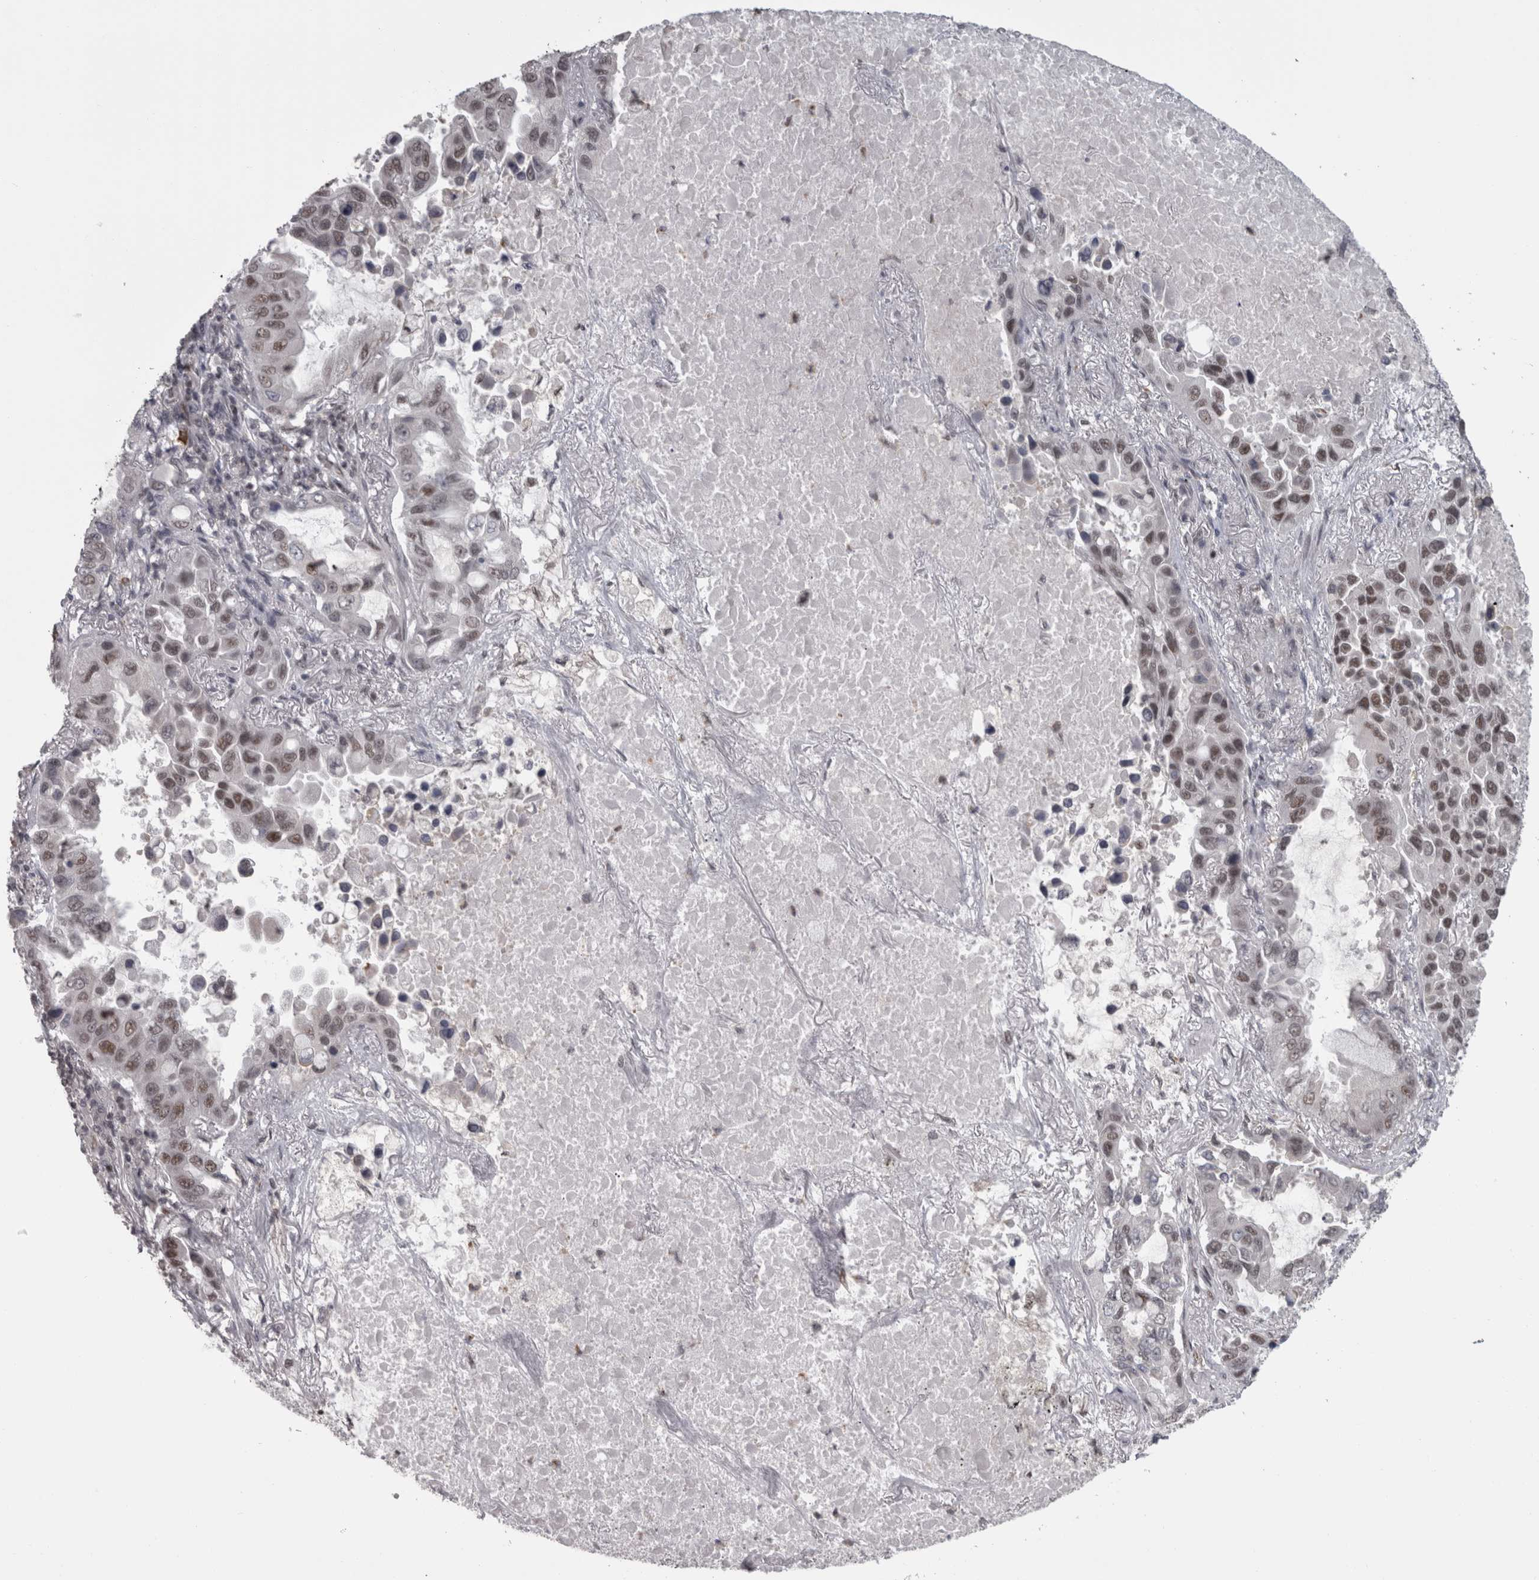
{"staining": {"intensity": "moderate", "quantity": "<25%", "location": "nuclear"}, "tissue": "lung cancer", "cell_type": "Tumor cells", "image_type": "cancer", "snomed": [{"axis": "morphology", "description": "Adenocarcinoma, NOS"}, {"axis": "topography", "description": "Lung"}], "caption": "Immunohistochemistry histopathology image of human lung cancer (adenocarcinoma) stained for a protein (brown), which exhibits low levels of moderate nuclear staining in about <25% of tumor cells.", "gene": "MICU3", "patient": {"sex": "male", "age": 64}}